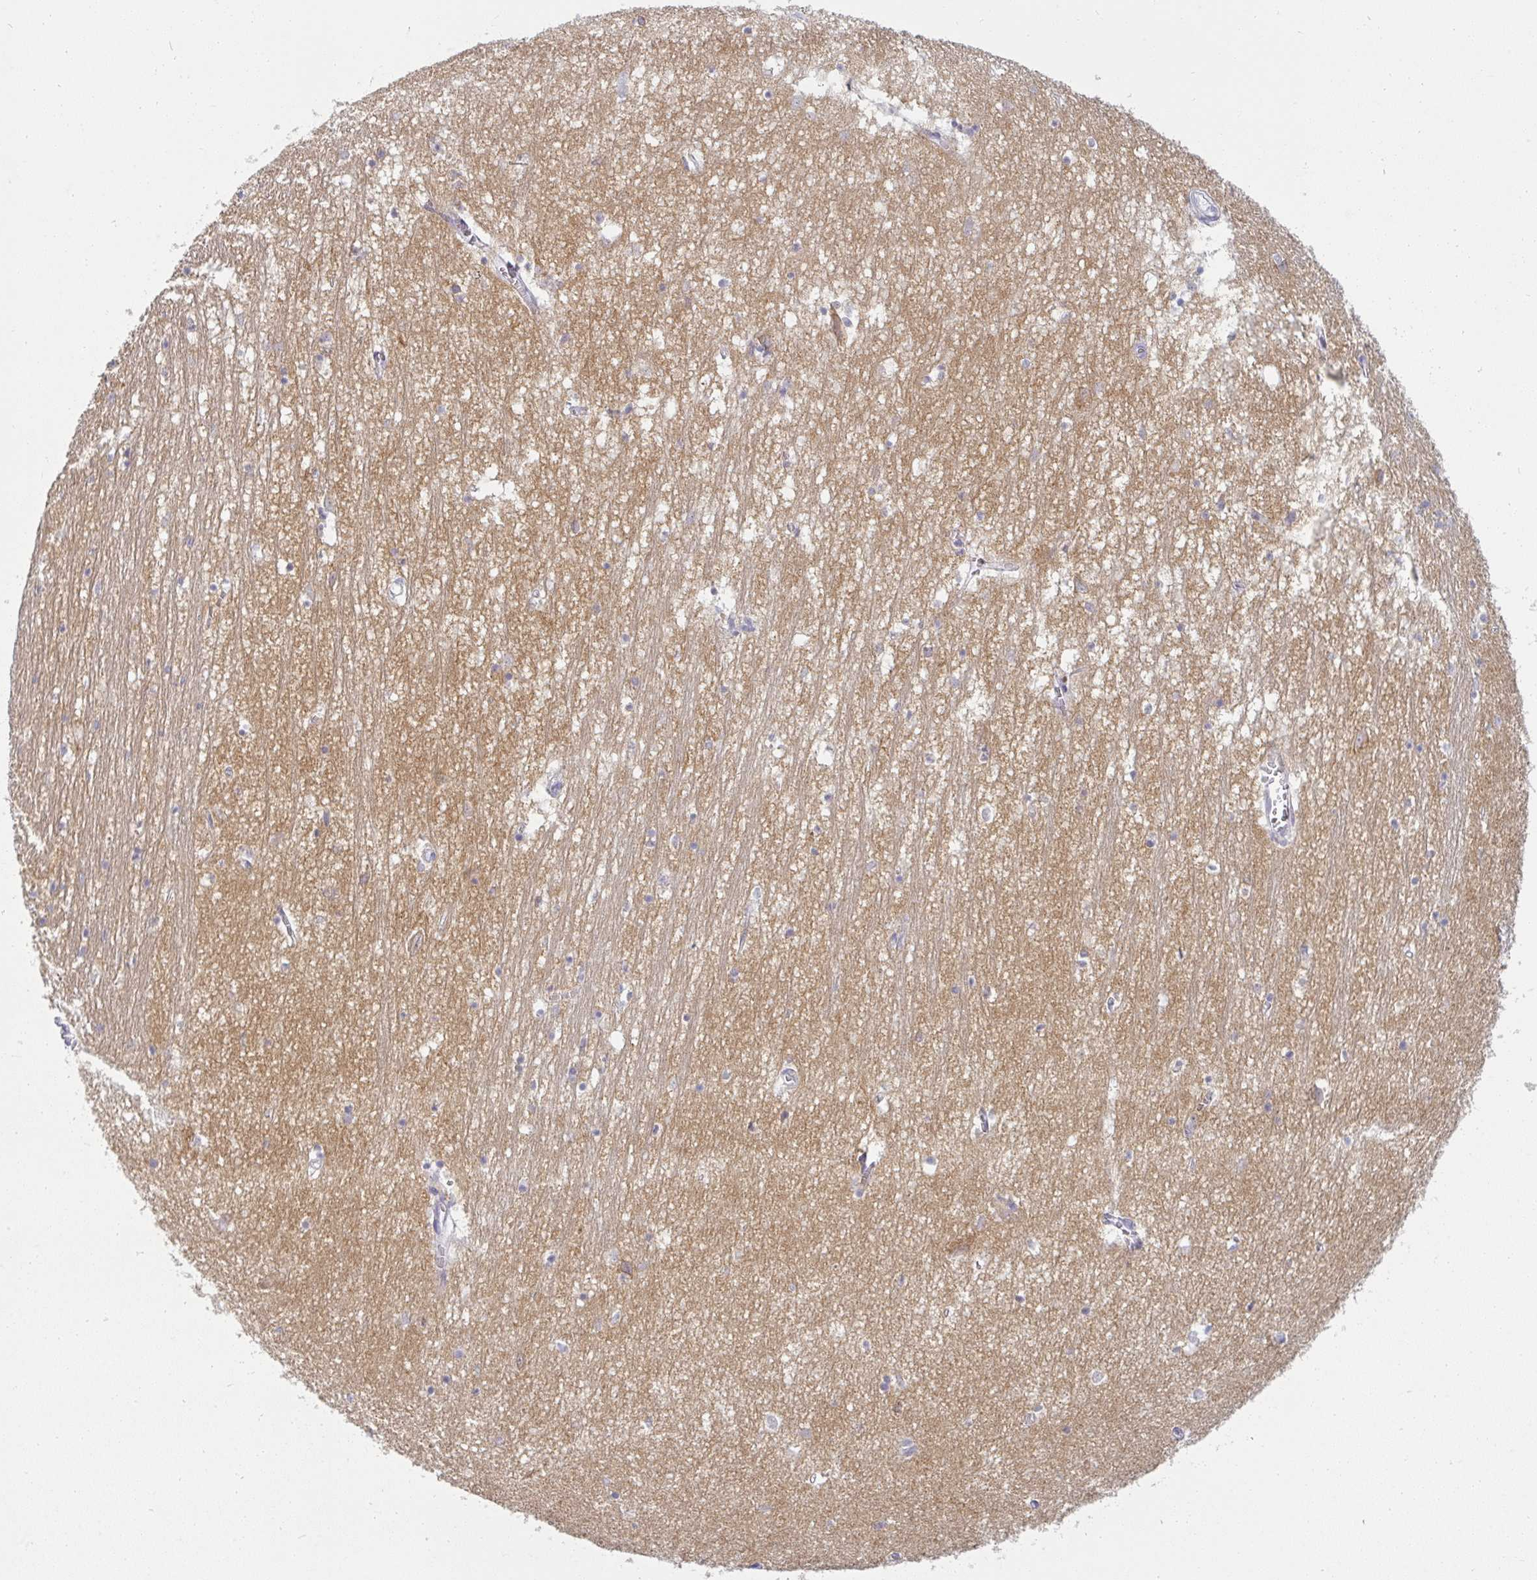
{"staining": {"intensity": "negative", "quantity": "none", "location": "none"}, "tissue": "hippocampus", "cell_type": "Glial cells", "image_type": "normal", "snomed": [{"axis": "morphology", "description": "Normal tissue, NOS"}, {"axis": "topography", "description": "Hippocampus"}], "caption": "Immunohistochemistry (IHC) histopathology image of unremarkable human hippocampus stained for a protein (brown), which shows no expression in glial cells.", "gene": "PPFIA4", "patient": {"sex": "female", "age": 64}}